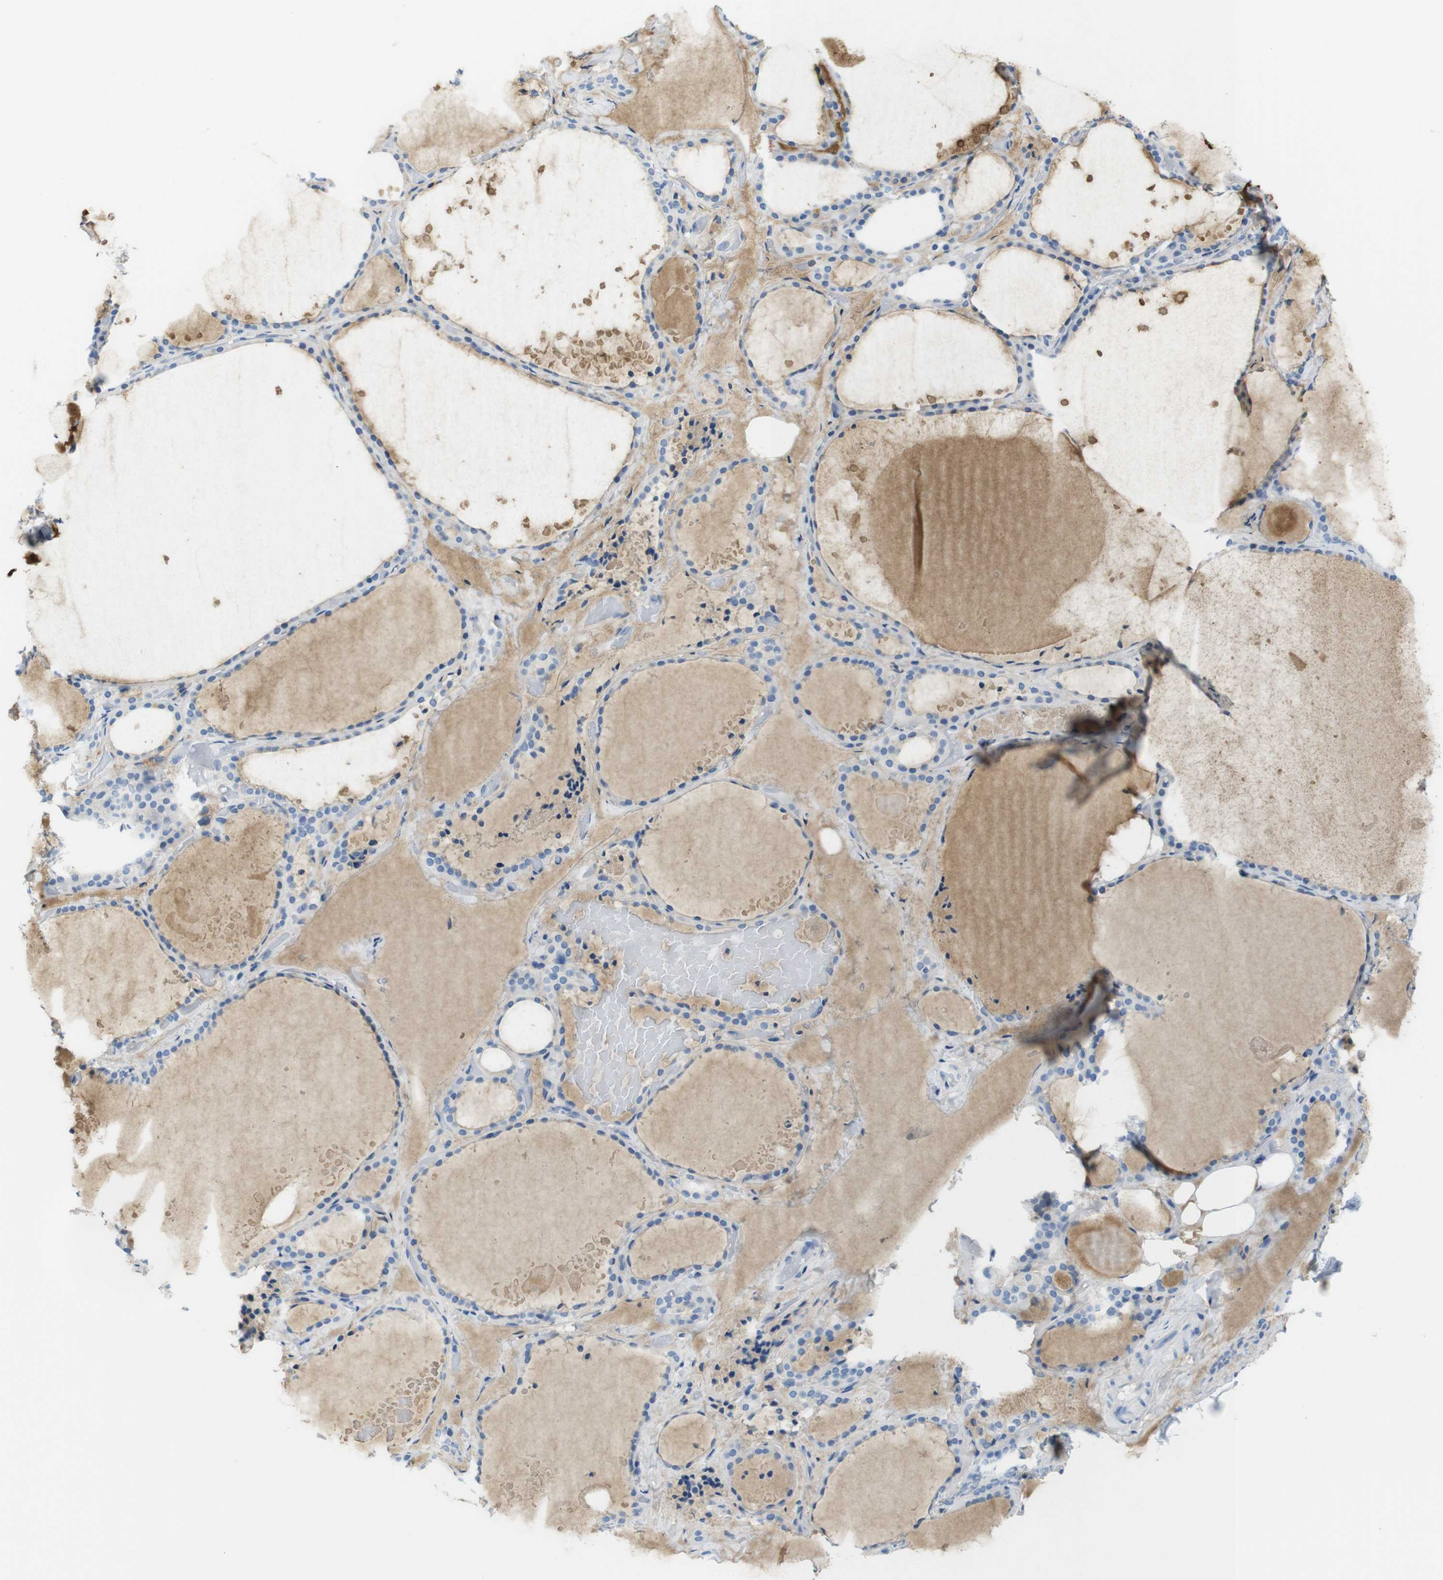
{"staining": {"intensity": "negative", "quantity": "none", "location": "none"}, "tissue": "thyroid gland", "cell_type": "Glandular cells", "image_type": "normal", "snomed": [{"axis": "morphology", "description": "Normal tissue, NOS"}, {"axis": "topography", "description": "Thyroid gland"}], "caption": "An image of thyroid gland stained for a protein reveals no brown staining in glandular cells. (Immunohistochemistry (ihc), brightfield microscopy, high magnification).", "gene": "OPN1SW", "patient": {"sex": "female", "age": 44}}